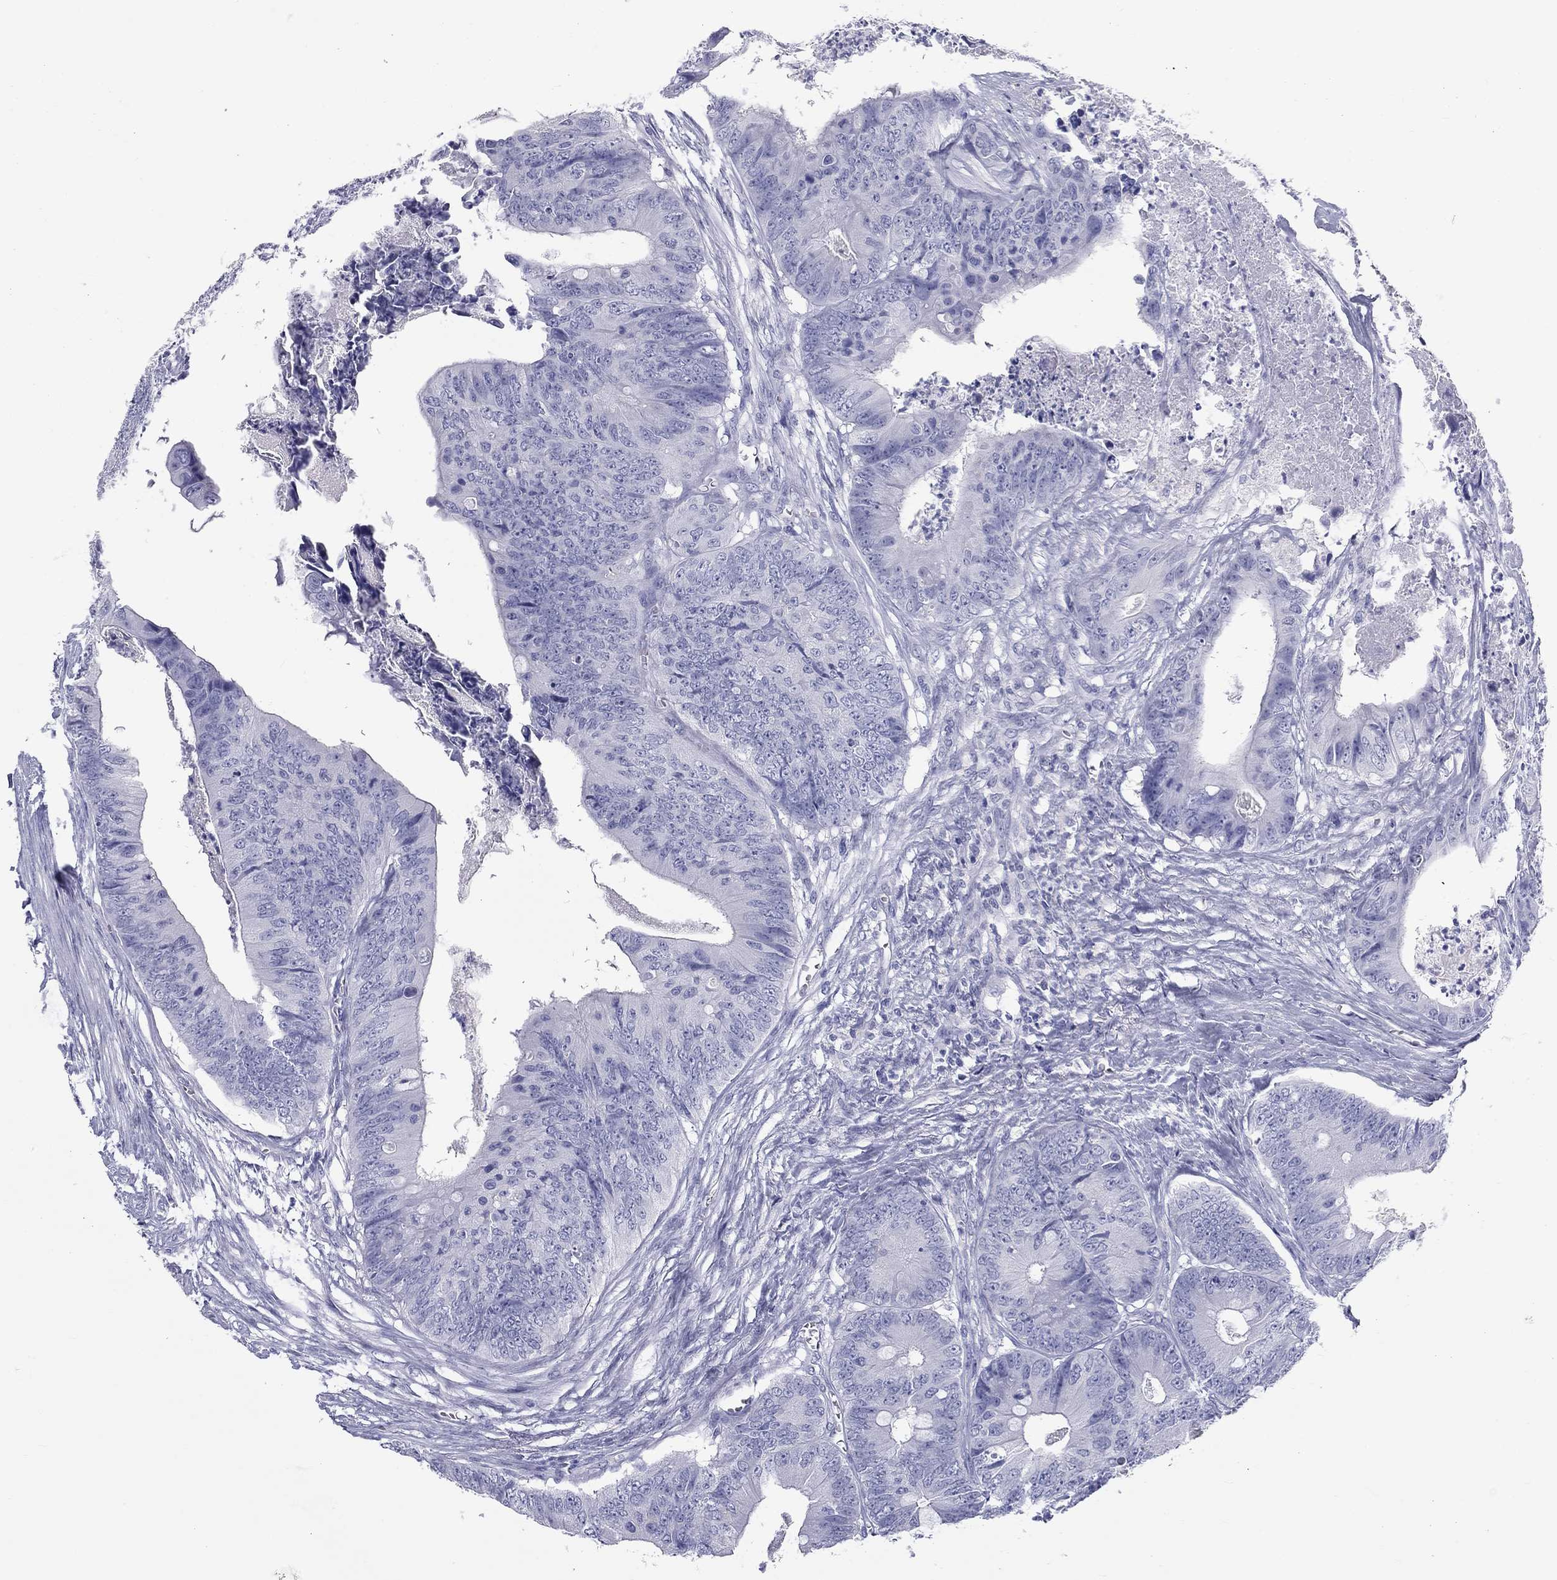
{"staining": {"intensity": "negative", "quantity": "none", "location": "none"}, "tissue": "colorectal cancer", "cell_type": "Tumor cells", "image_type": "cancer", "snomed": [{"axis": "morphology", "description": "Adenocarcinoma, NOS"}, {"axis": "topography", "description": "Colon"}], "caption": "Colorectal adenocarcinoma stained for a protein using immunohistochemistry (IHC) exhibits no staining tumor cells.", "gene": "DNALI1", "patient": {"sex": "male", "age": 84}}